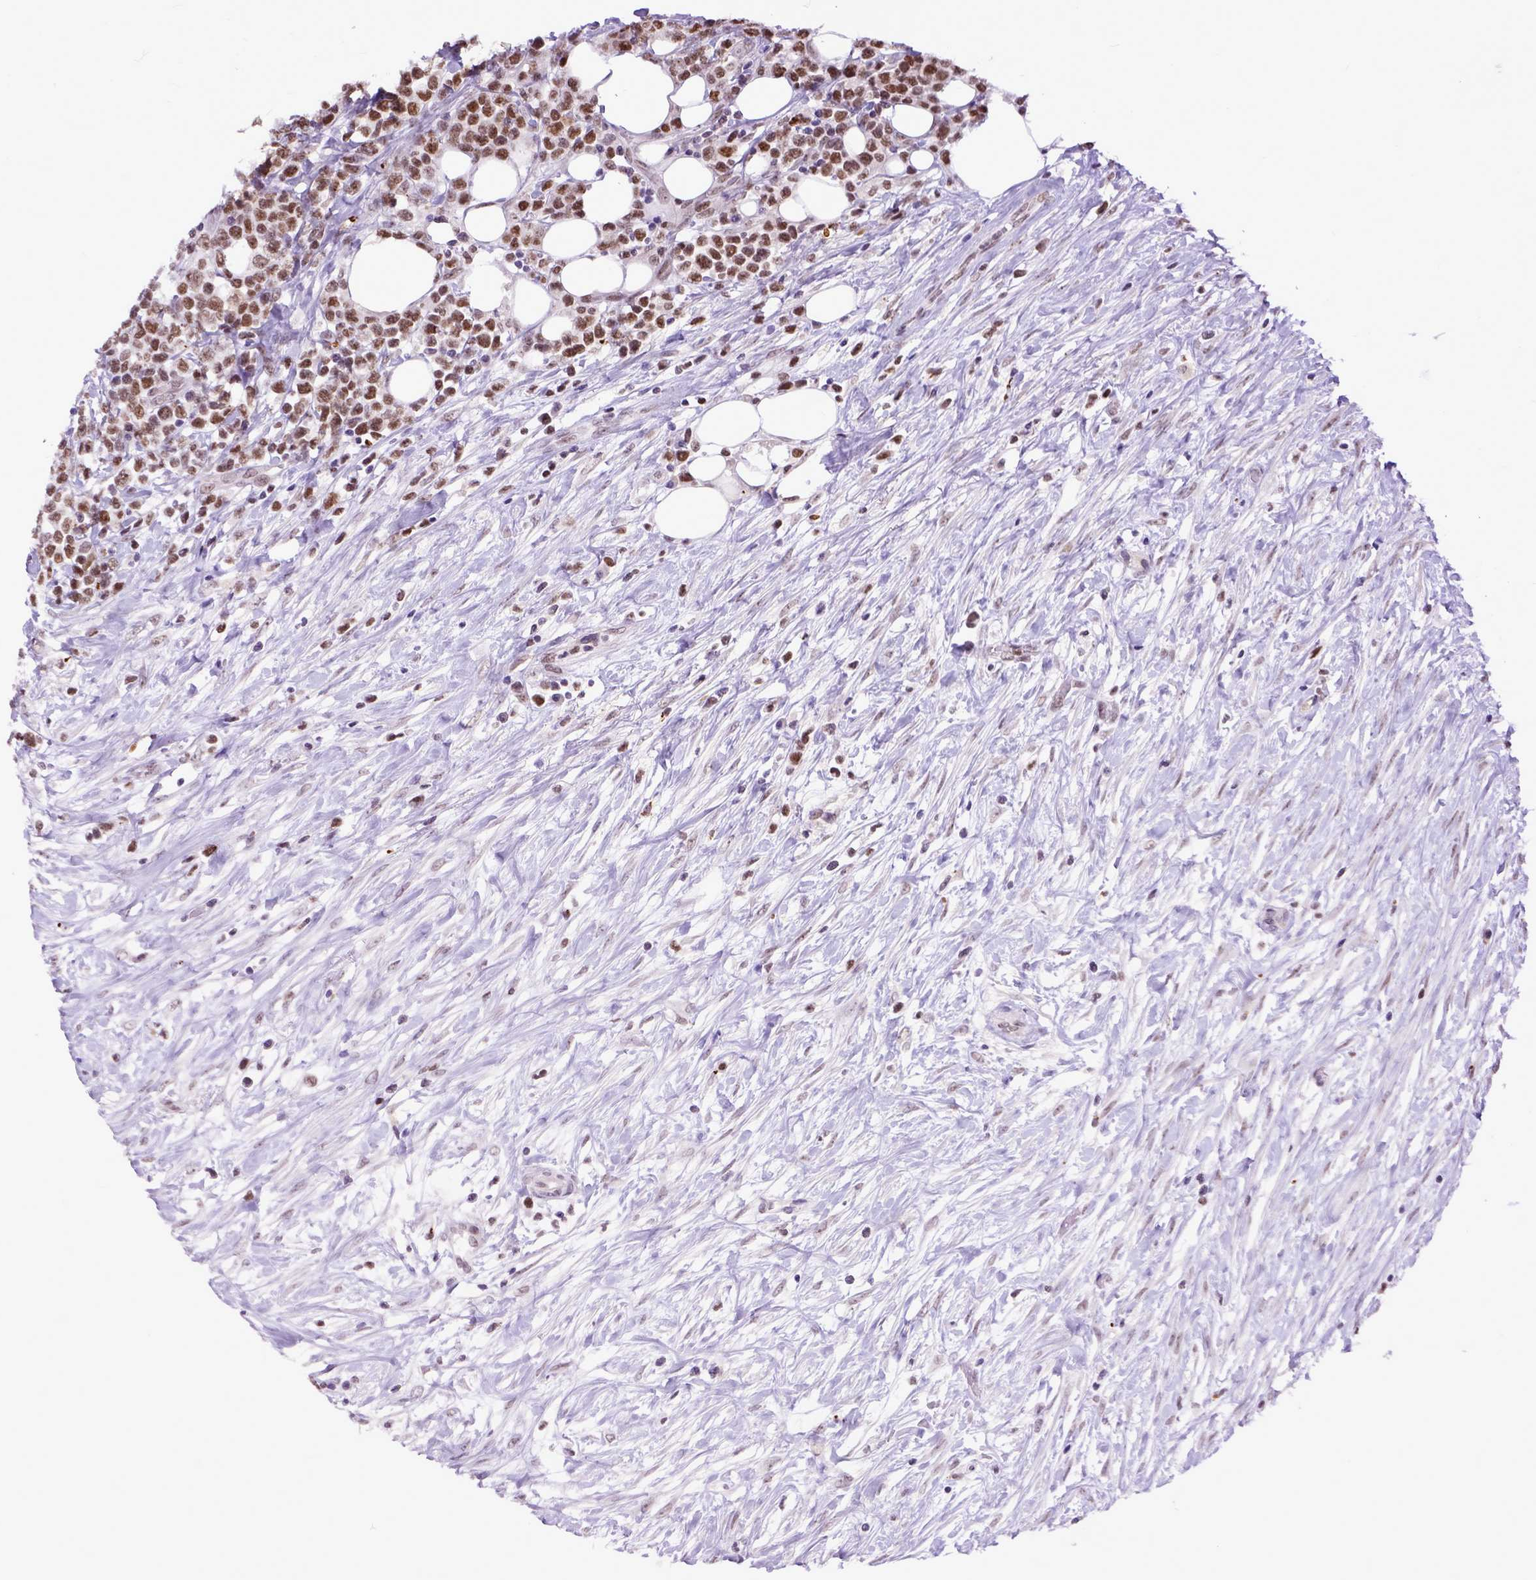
{"staining": {"intensity": "moderate", "quantity": ">75%", "location": "nuclear"}, "tissue": "lymphoma", "cell_type": "Tumor cells", "image_type": "cancer", "snomed": [{"axis": "morphology", "description": "Malignant lymphoma, non-Hodgkin's type, High grade"}, {"axis": "topography", "description": "Soft tissue"}], "caption": "Brown immunohistochemical staining in human high-grade malignant lymphoma, non-Hodgkin's type displays moderate nuclear staining in approximately >75% of tumor cells.", "gene": "RCC2", "patient": {"sex": "female", "age": 56}}